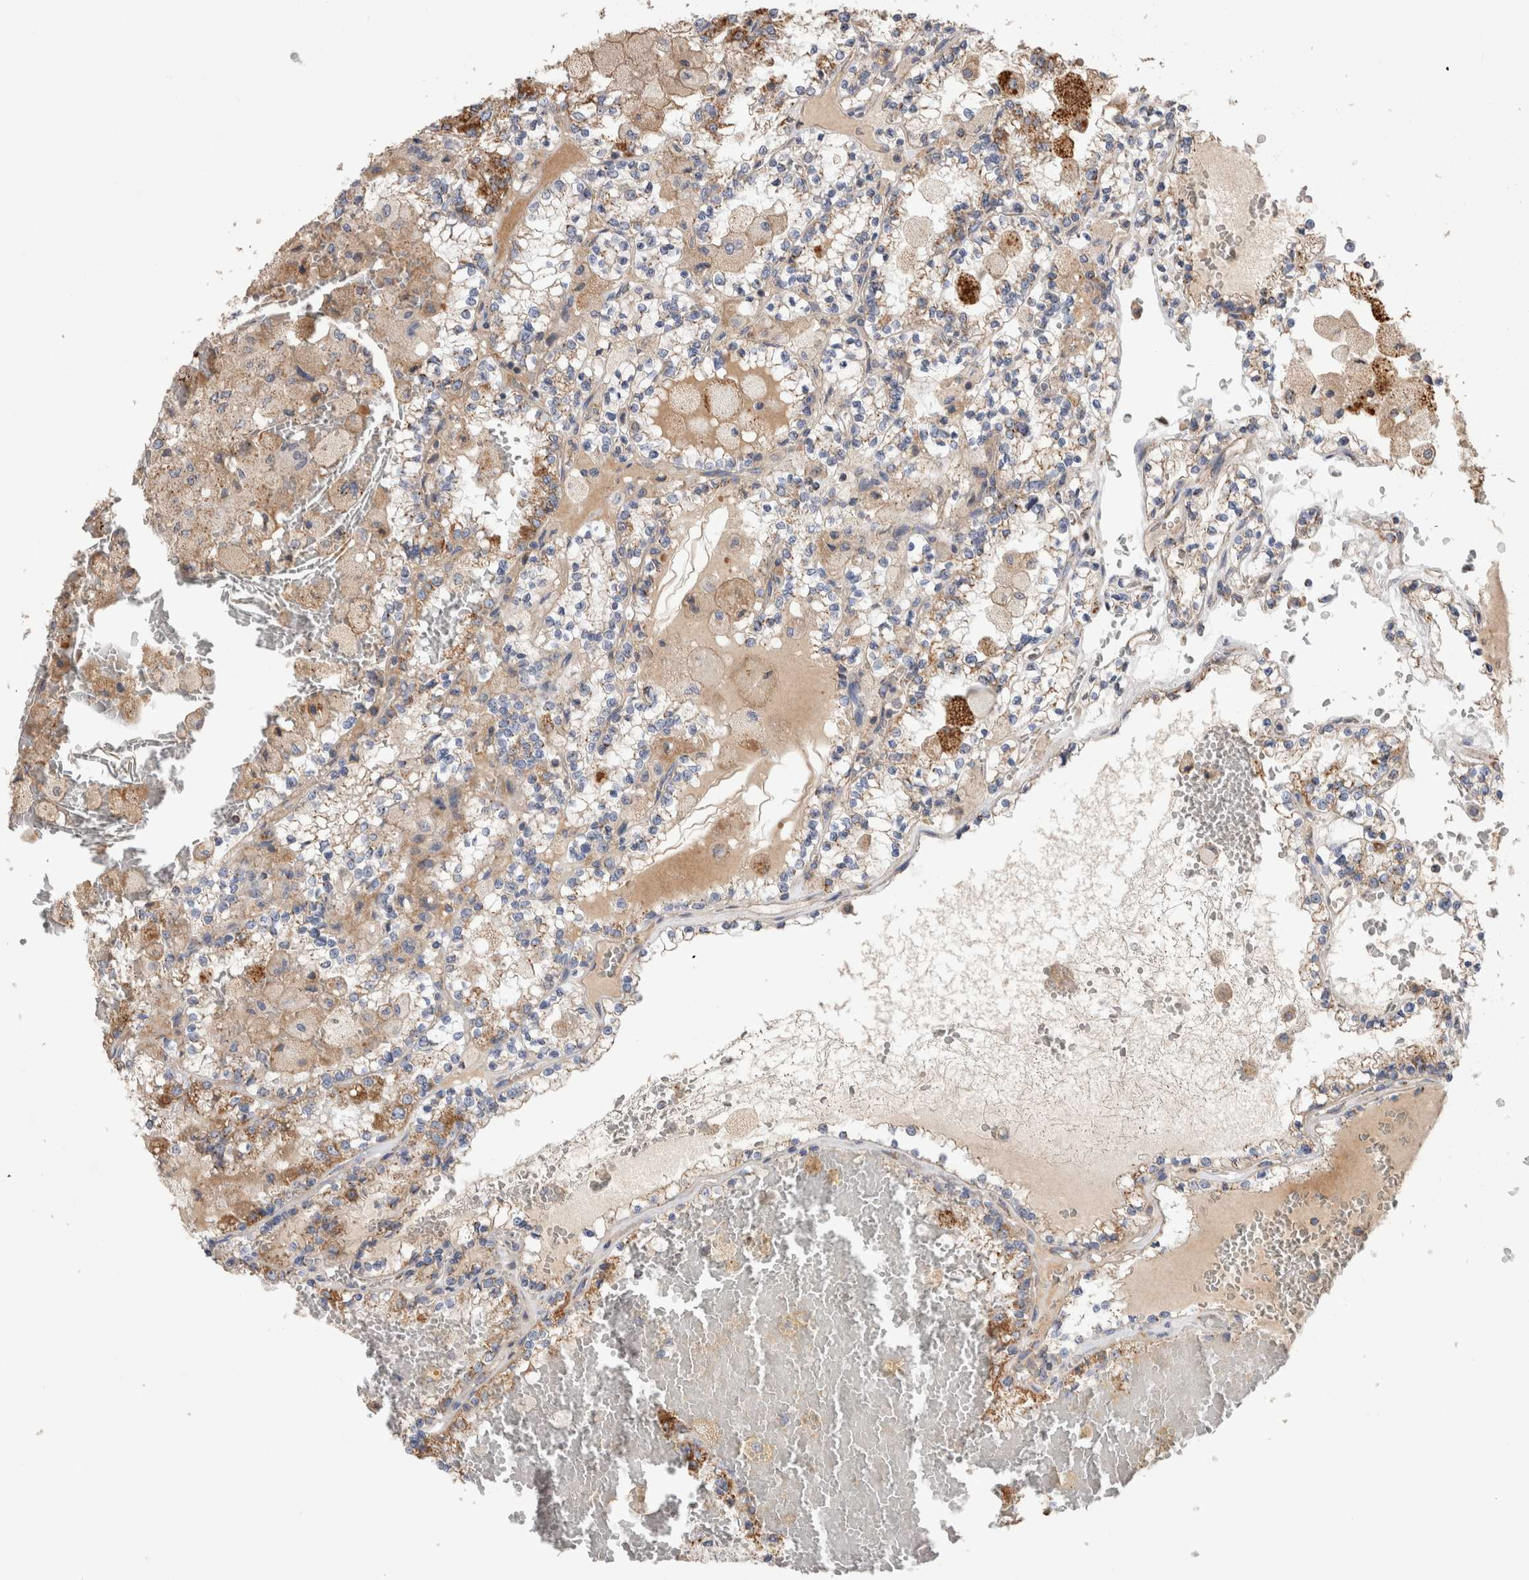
{"staining": {"intensity": "weak", "quantity": "<25%", "location": "cytoplasmic/membranous"}, "tissue": "renal cancer", "cell_type": "Tumor cells", "image_type": "cancer", "snomed": [{"axis": "morphology", "description": "Adenocarcinoma, NOS"}, {"axis": "topography", "description": "Kidney"}], "caption": "This is a photomicrograph of immunohistochemistry (IHC) staining of renal adenocarcinoma, which shows no expression in tumor cells. (DAB immunohistochemistry (IHC), high magnification).", "gene": "IARS2", "patient": {"sex": "female", "age": 56}}